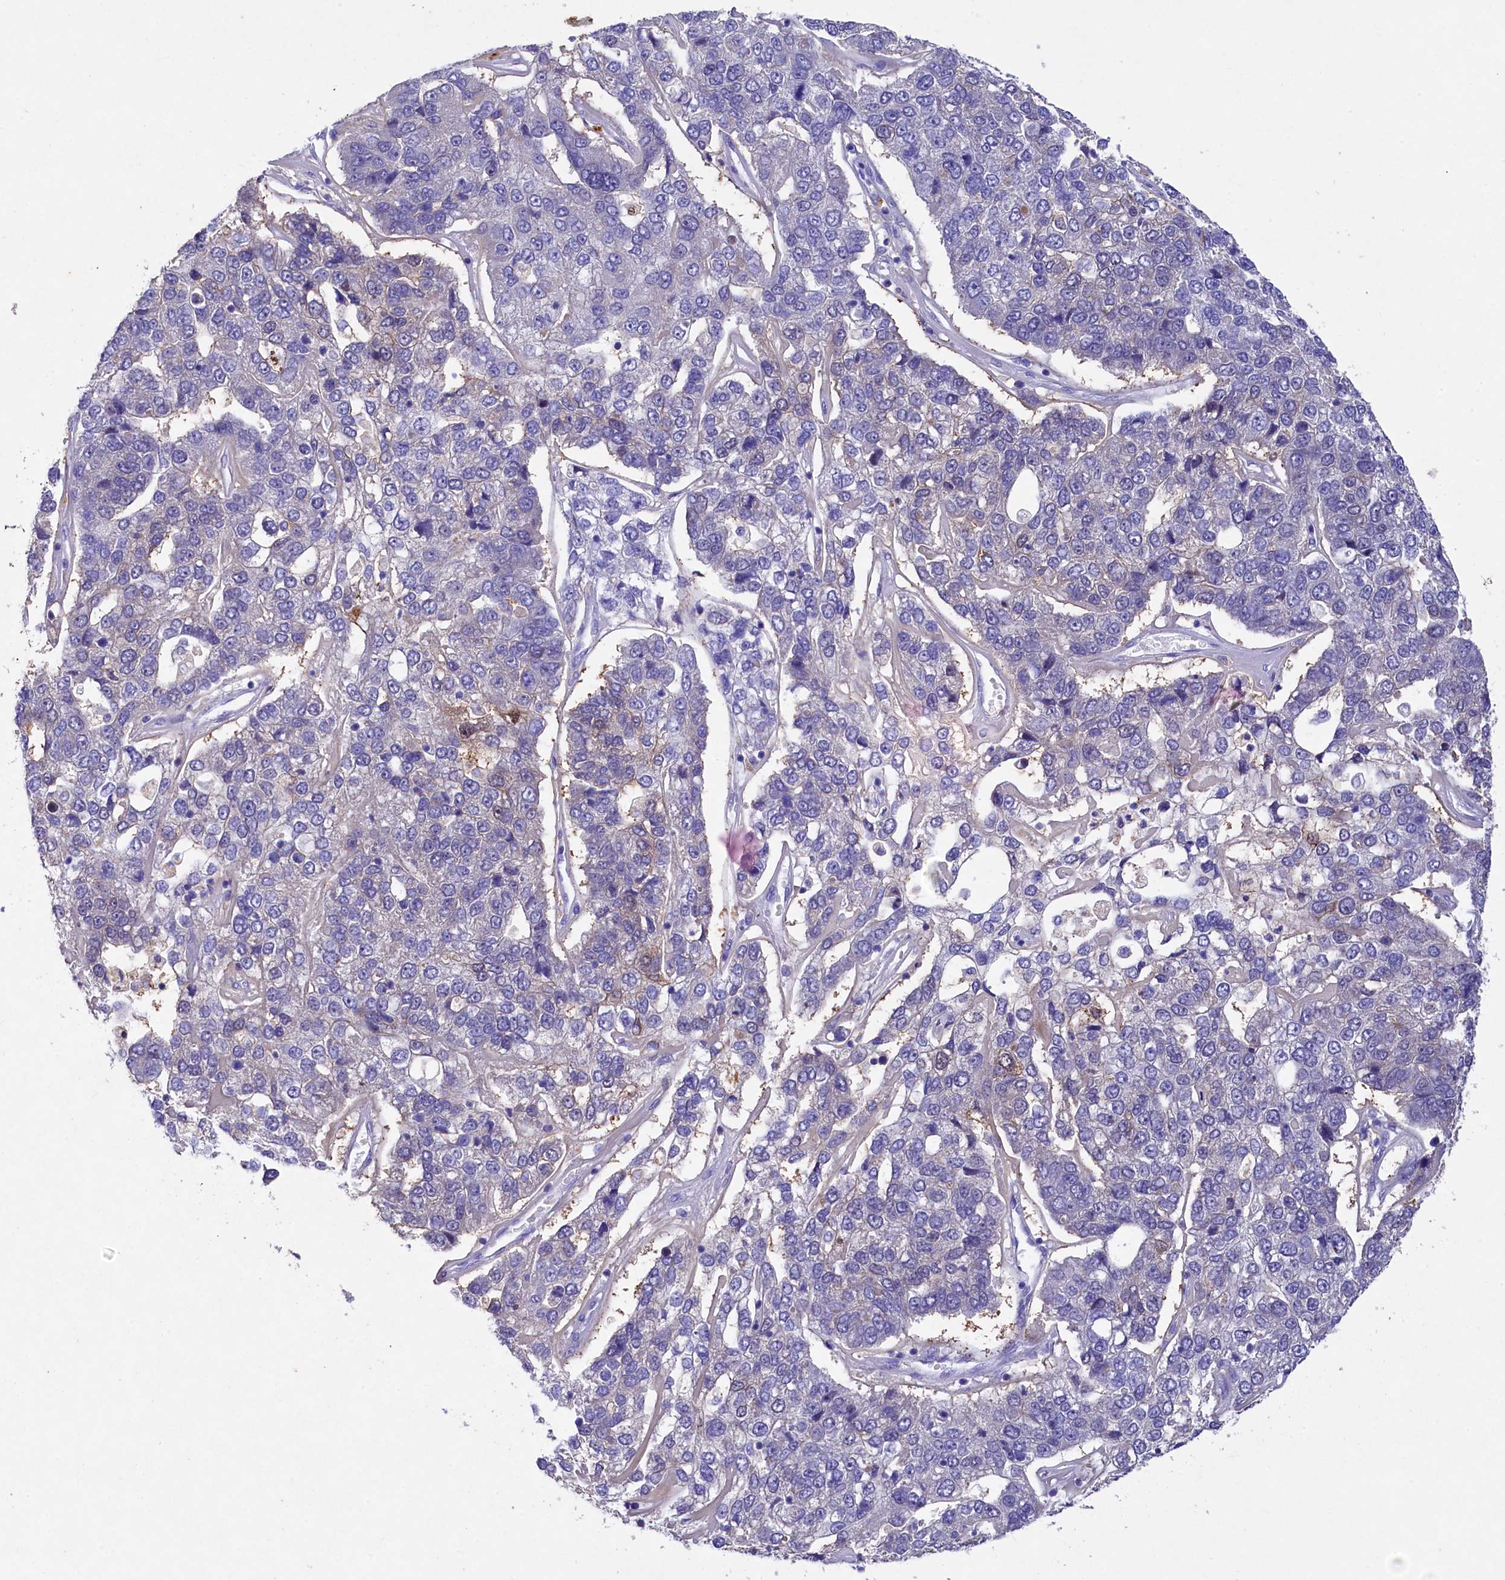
{"staining": {"intensity": "negative", "quantity": "none", "location": "none"}, "tissue": "pancreatic cancer", "cell_type": "Tumor cells", "image_type": "cancer", "snomed": [{"axis": "morphology", "description": "Adenocarcinoma, NOS"}, {"axis": "topography", "description": "Pancreas"}], "caption": "A micrograph of human pancreatic cancer (adenocarcinoma) is negative for staining in tumor cells. (DAB immunohistochemistry visualized using brightfield microscopy, high magnification).", "gene": "TGDS", "patient": {"sex": "female", "age": 61}}